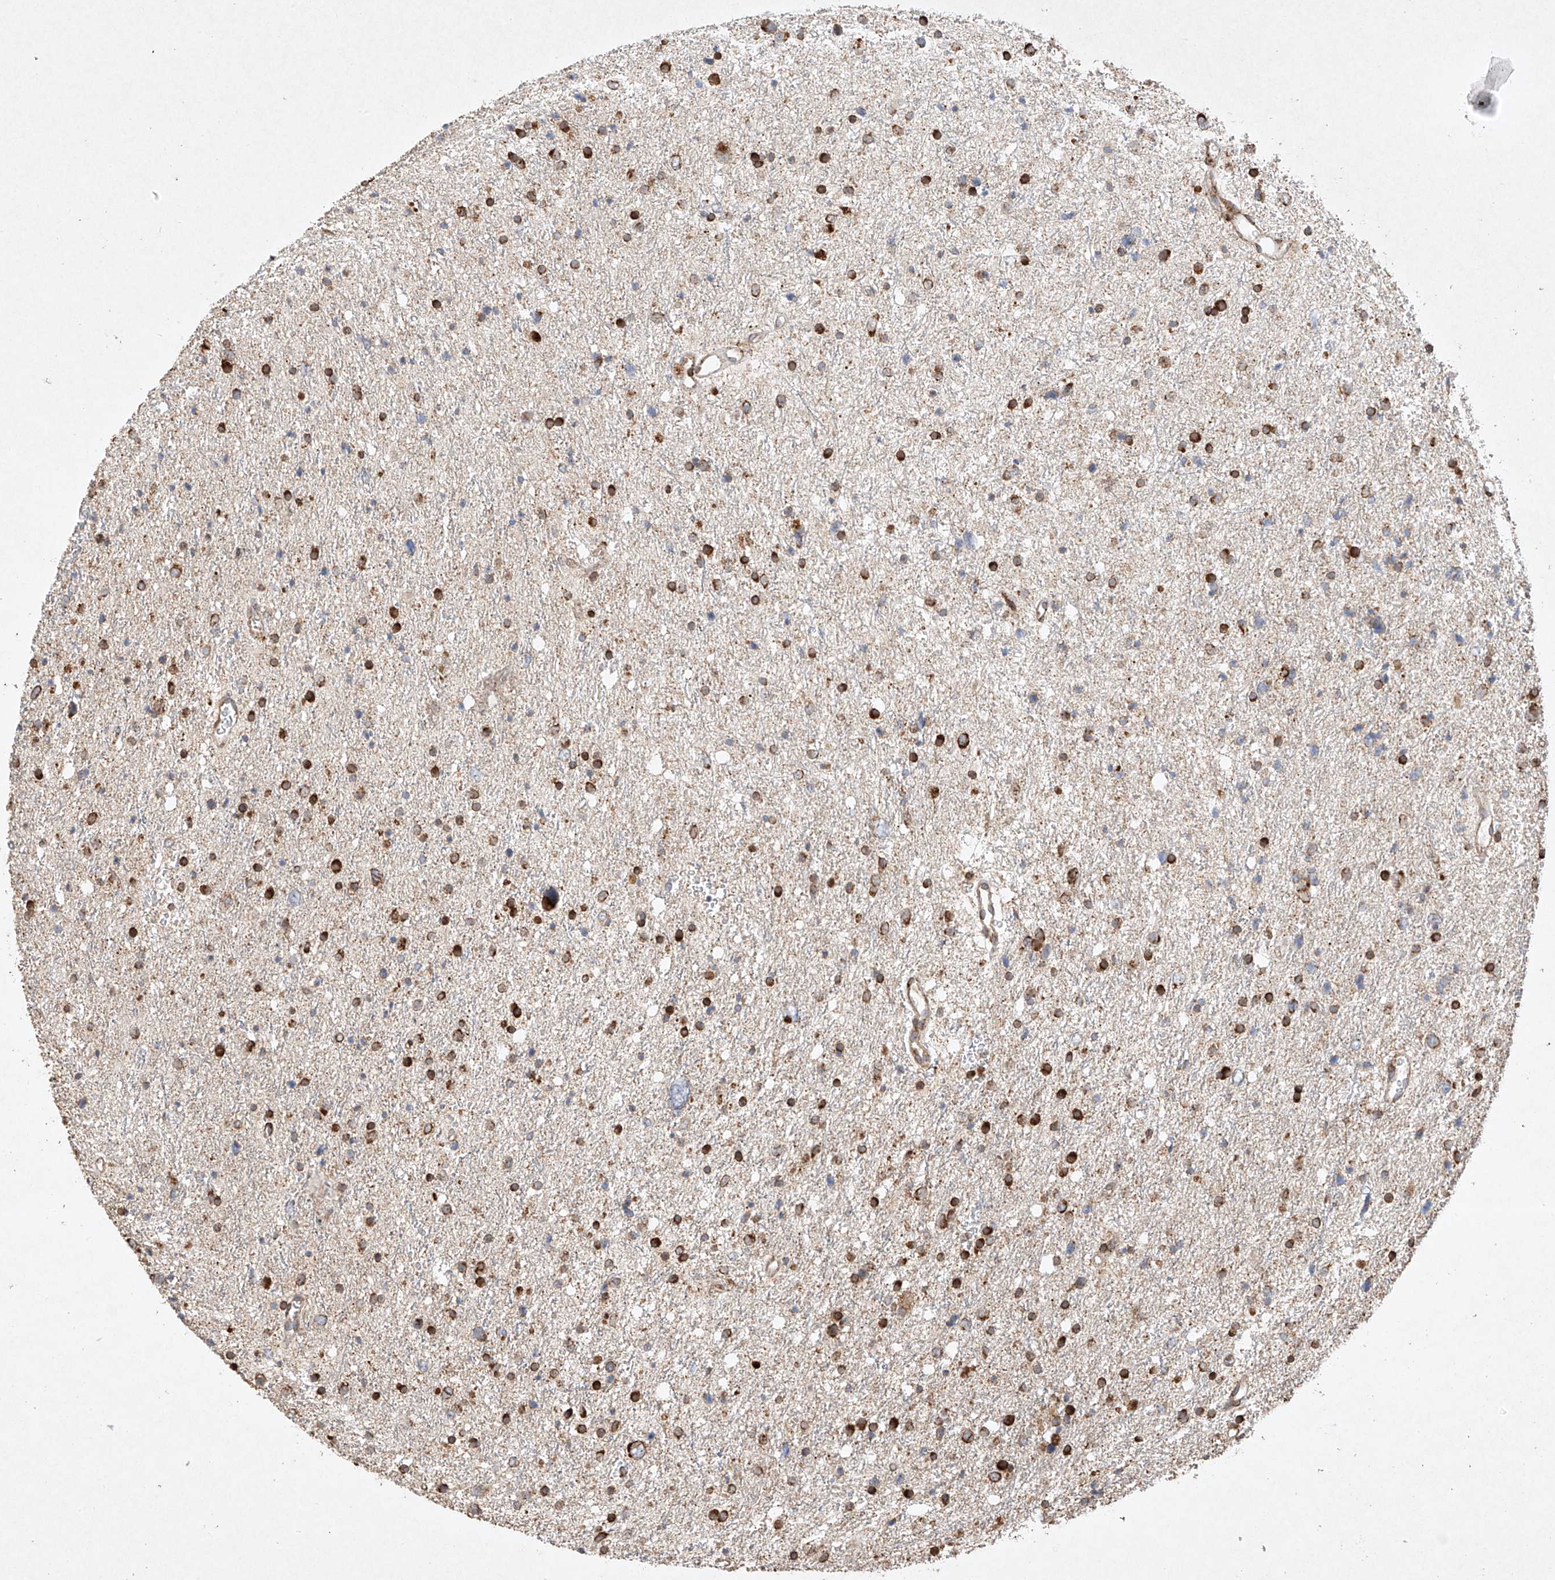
{"staining": {"intensity": "strong", "quantity": "25%-75%", "location": "cytoplasmic/membranous"}, "tissue": "glioma", "cell_type": "Tumor cells", "image_type": "cancer", "snomed": [{"axis": "morphology", "description": "Glioma, malignant, Low grade"}, {"axis": "topography", "description": "Brain"}], "caption": "Immunohistochemical staining of human glioma exhibits high levels of strong cytoplasmic/membranous protein expression in approximately 25%-75% of tumor cells.", "gene": "SEMA3B", "patient": {"sex": "female", "age": 37}}